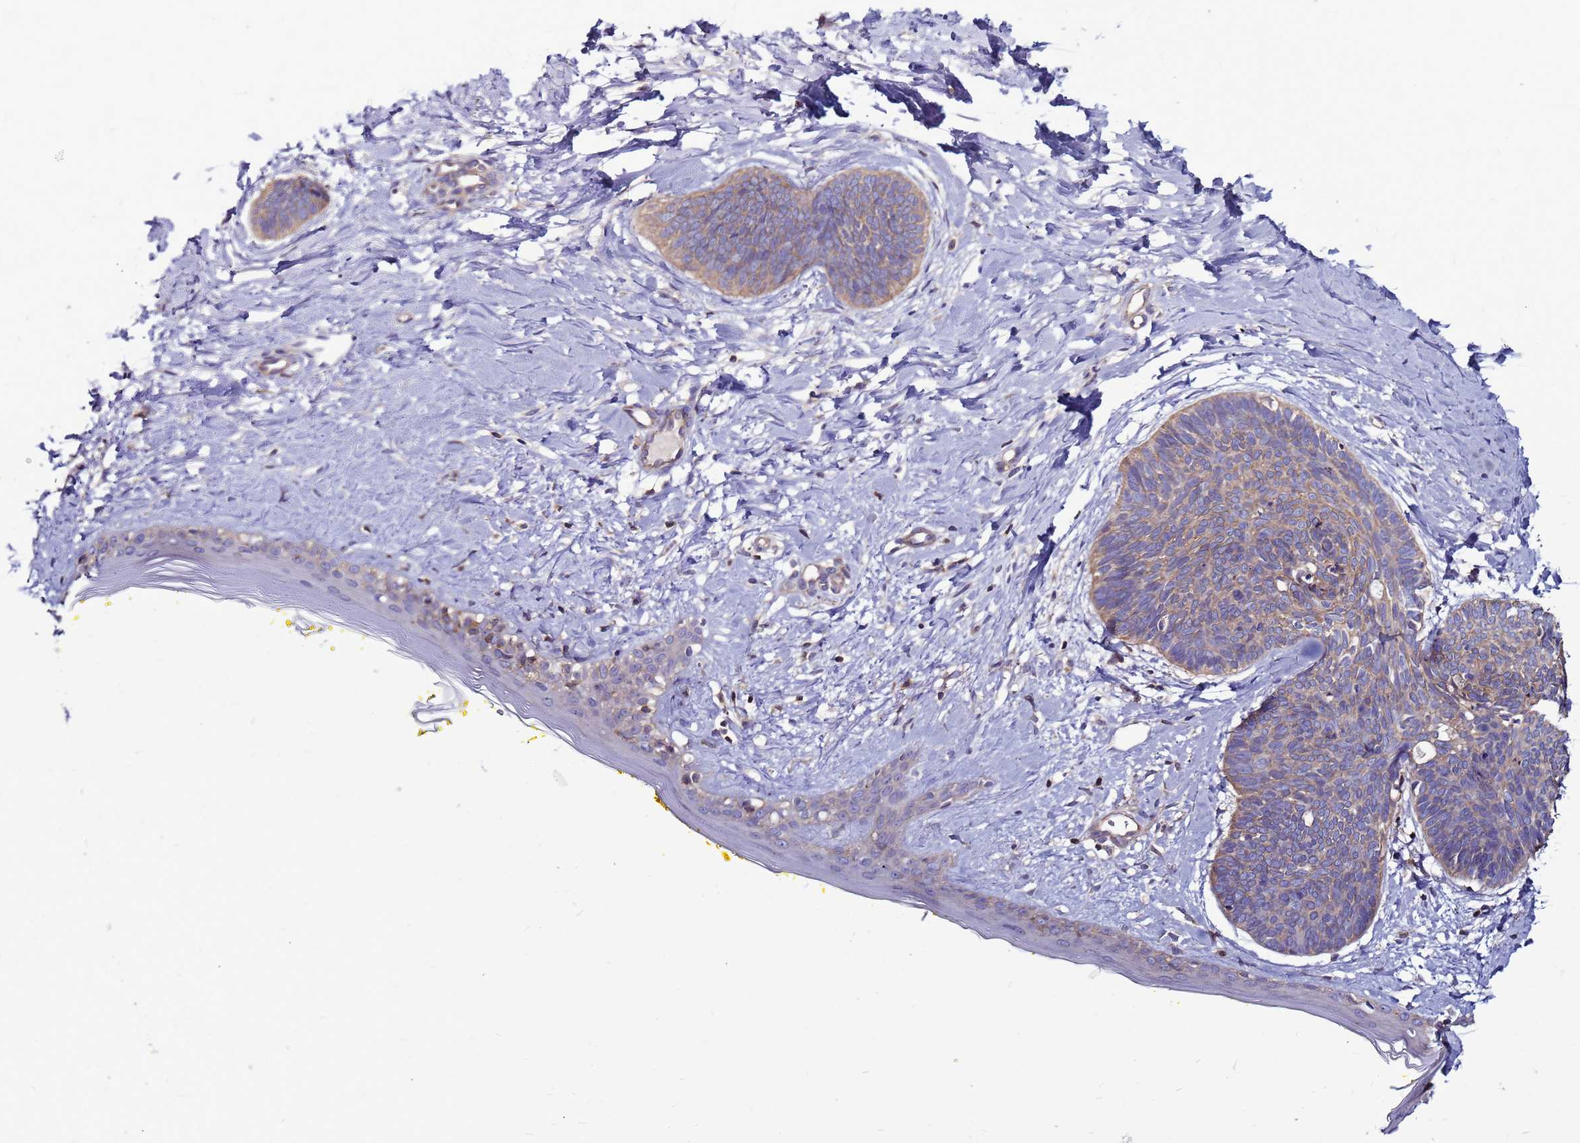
{"staining": {"intensity": "weak", "quantity": ">75%", "location": "cytoplasmic/membranous"}, "tissue": "skin cancer", "cell_type": "Tumor cells", "image_type": "cancer", "snomed": [{"axis": "morphology", "description": "Basal cell carcinoma"}, {"axis": "topography", "description": "Skin"}], "caption": "Weak cytoplasmic/membranous protein expression is seen in about >75% of tumor cells in skin cancer (basal cell carcinoma). (DAB (3,3'-diaminobenzidine) IHC, brown staining for protein, blue staining for nuclei).", "gene": "NRN1L", "patient": {"sex": "female", "age": 81}}